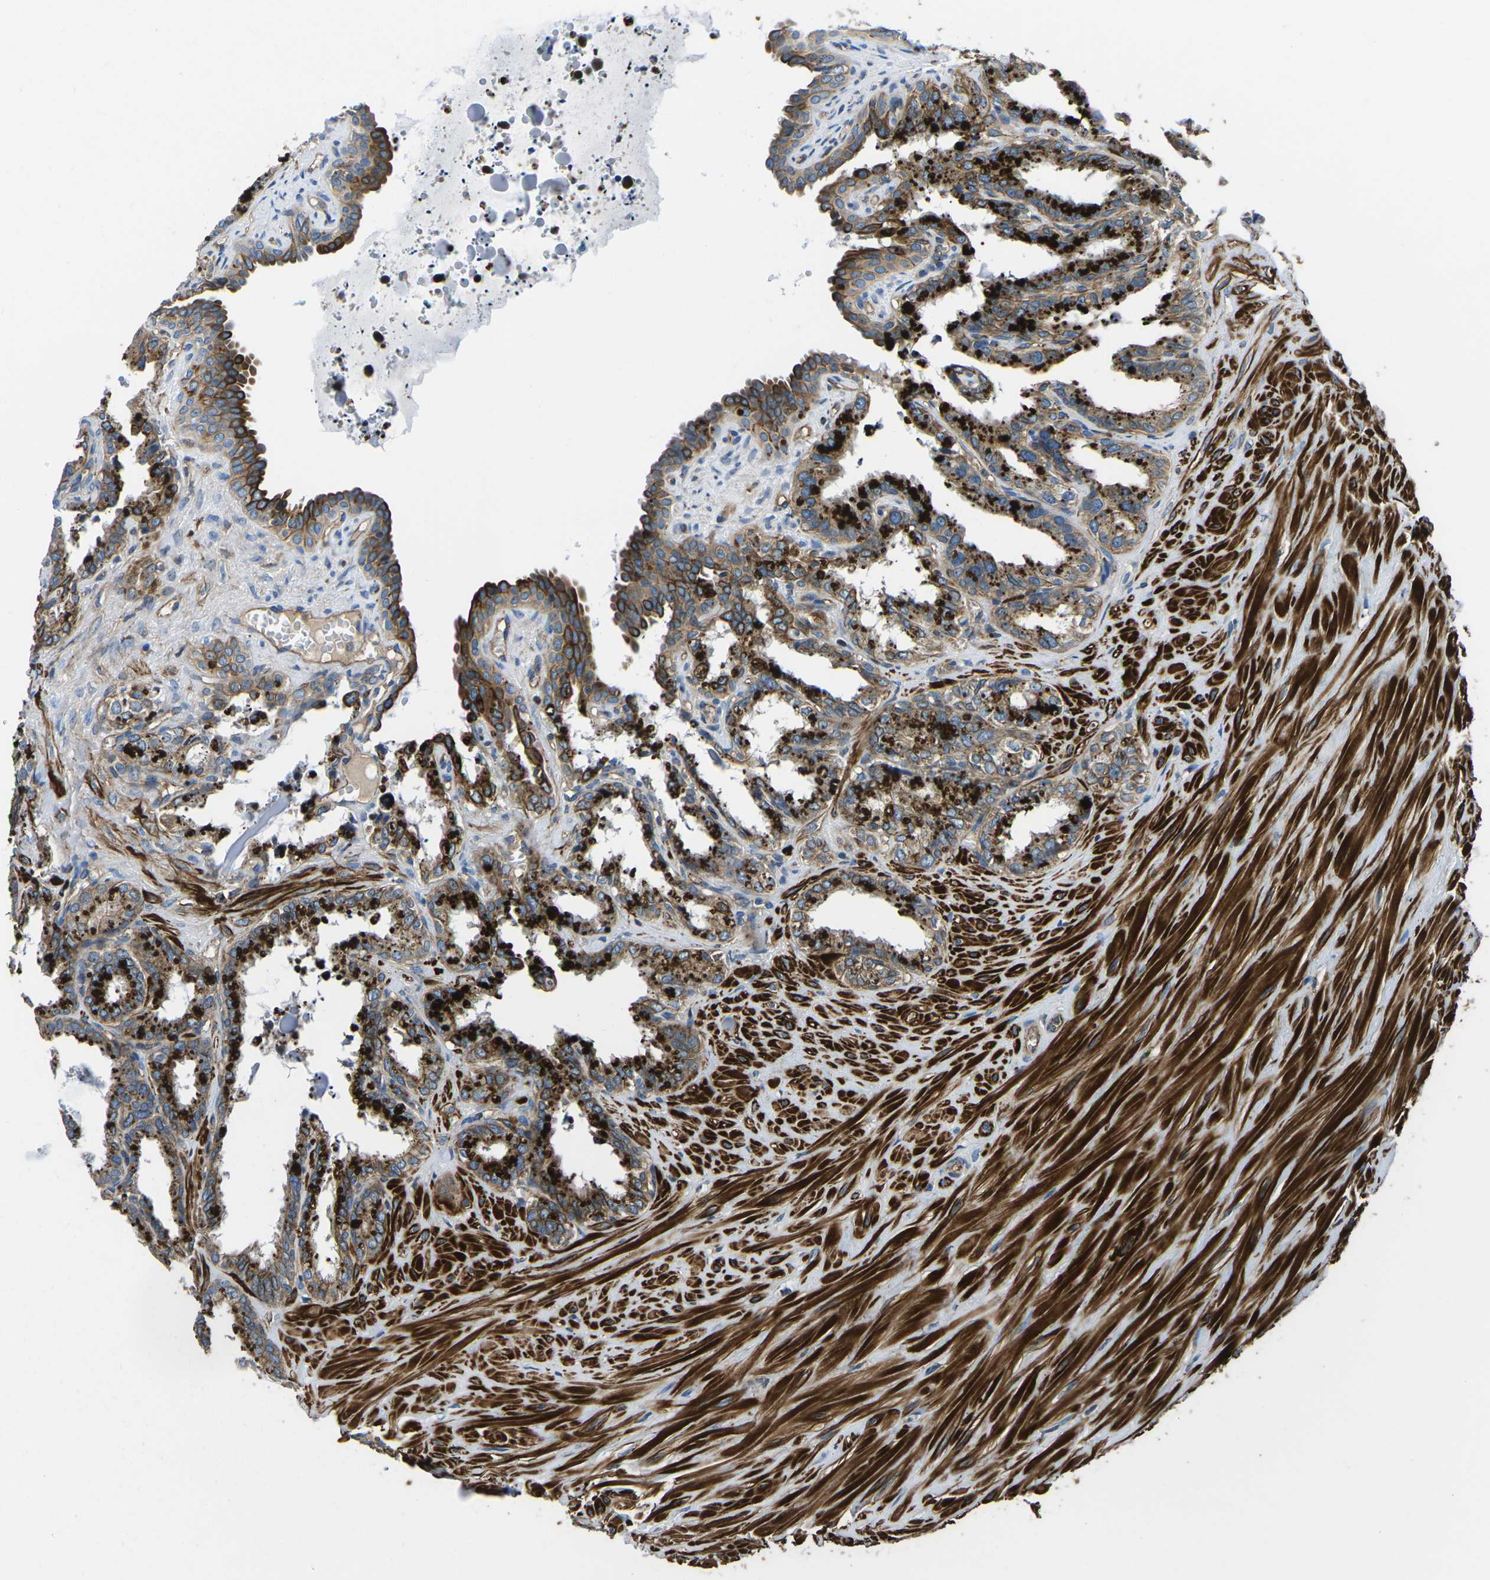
{"staining": {"intensity": "moderate", "quantity": ">75%", "location": "cytoplasmic/membranous"}, "tissue": "seminal vesicle", "cell_type": "Glandular cells", "image_type": "normal", "snomed": [{"axis": "morphology", "description": "Normal tissue, NOS"}, {"axis": "topography", "description": "Seminal veicle"}], "caption": "This micrograph shows unremarkable seminal vesicle stained with immunohistochemistry to label a protein in brown. The cytoplasmic/membranous of glandular cells show moderate positivity for the protein. Nuclei are counter-stained blue.", "gene": "KCNJ15", "patient": {"sex": "male", "age": 64}}